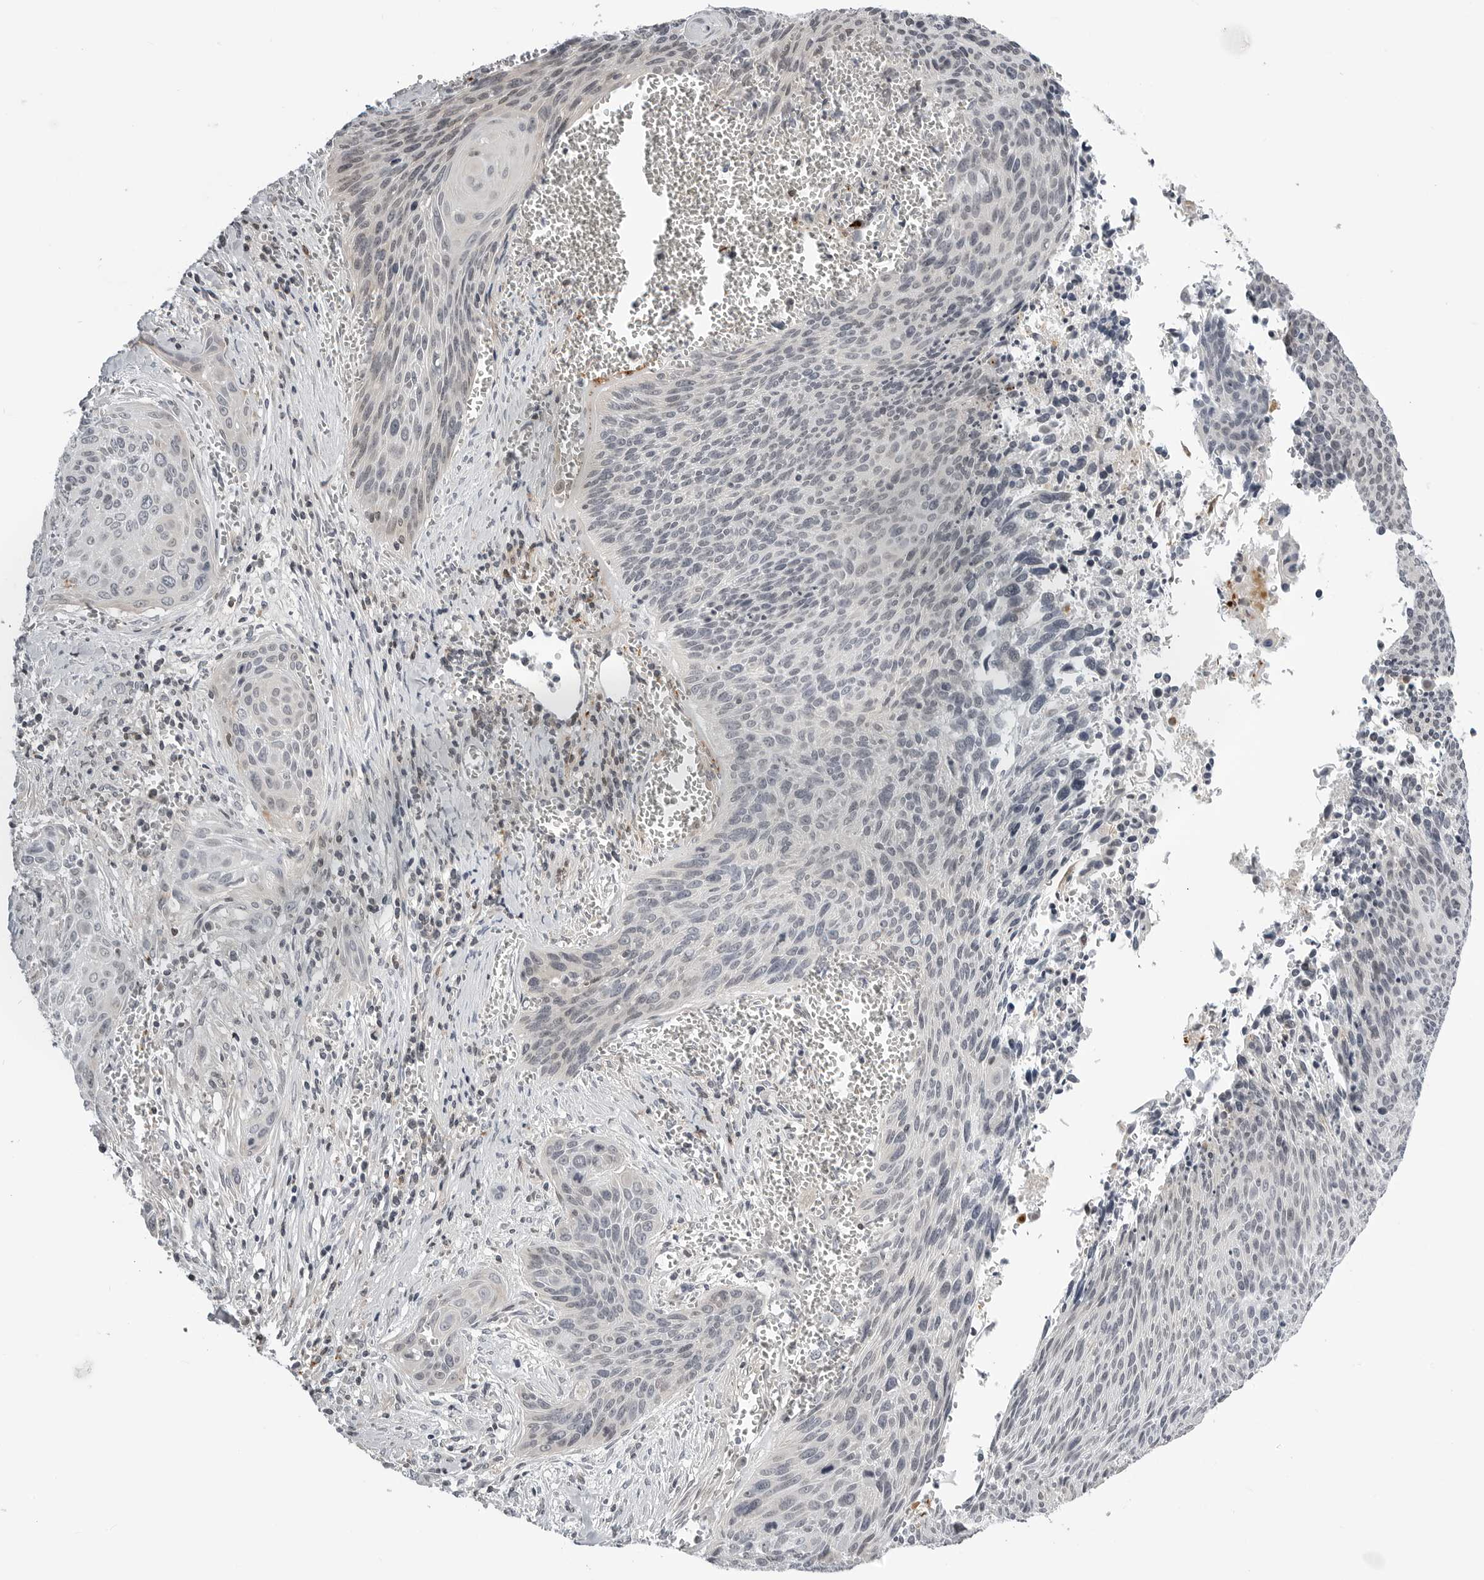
{"staining": {"intensity": "negative", "quantity": "none", "location": "none"}, "tissue": "cervical cancer", "cell_type": "Tumor cells", "image_type": "cancer", "snomed": [{"axis": "morphology", "description": "Squamous cell carcinoma, NOS"}, {"axis": "topography", "description": "Cervix"}], "caption": "A histopathology image of human cervical cancer (squamous cell carcinoma) is negative for staining in tumor cells. The staining was performed using DAB to visualize the protein expression in brown, while the nuclei were stained in blue with hematoxylin (Magnification: 20x).", "gene": "CXCR5", "patient": {"sex": "female", "age": 55}}